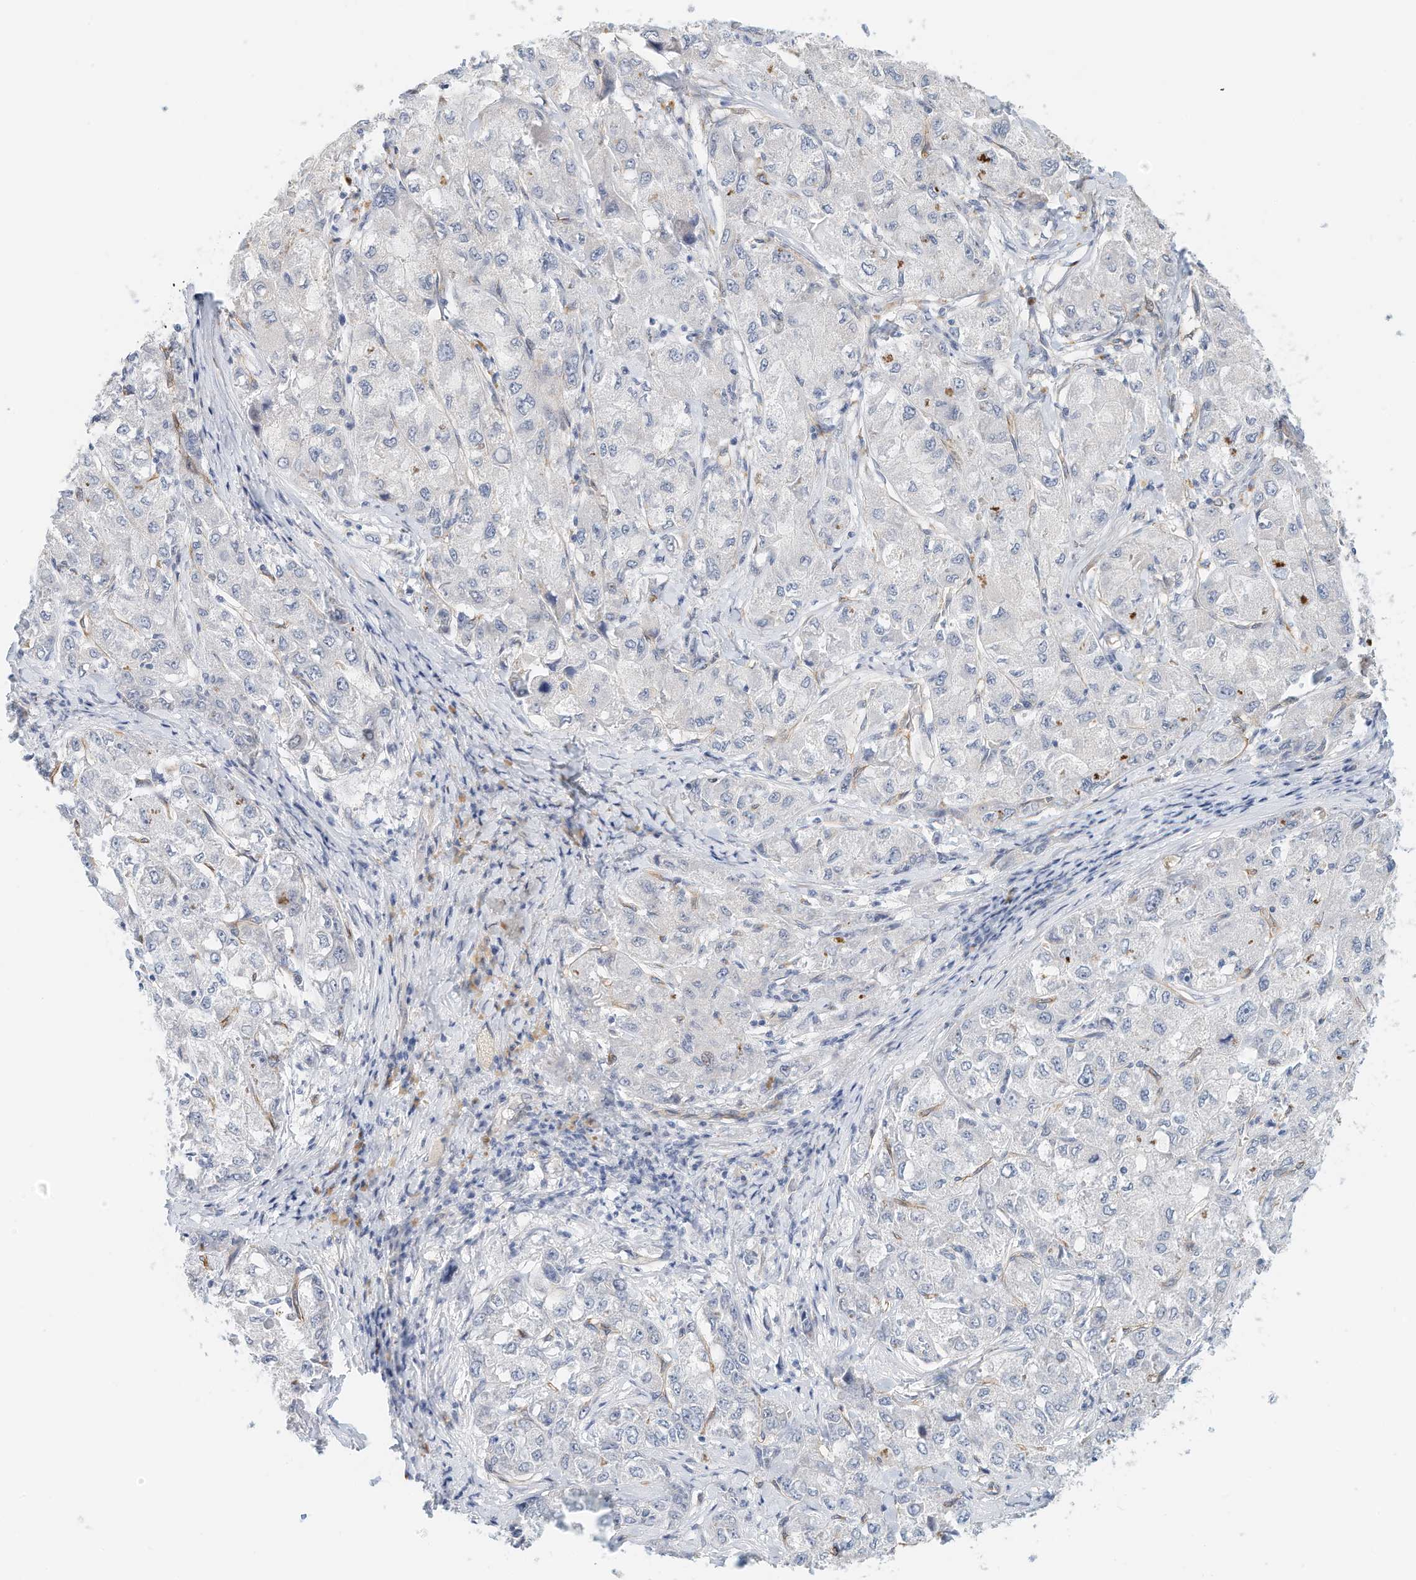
{"staining": {"intensity": "negative", "quantity": "none", "location": "none"}, "tissue": "liver cancer", "cell_type": "Tumor cells", "image_type": "cancer", "snomed": [{"axis": "morphology", "description": "Carcinoma, Hepatocellular, NOS"}, {"axis": "topography", "description": "Liver"}], "caption": "A histopathology image of human hepatocellular carcinoma (liver) is negative for staining in tumor cells.", "gene": "ARHGAP28", "patient": {"sex": "male", "age": 80}}